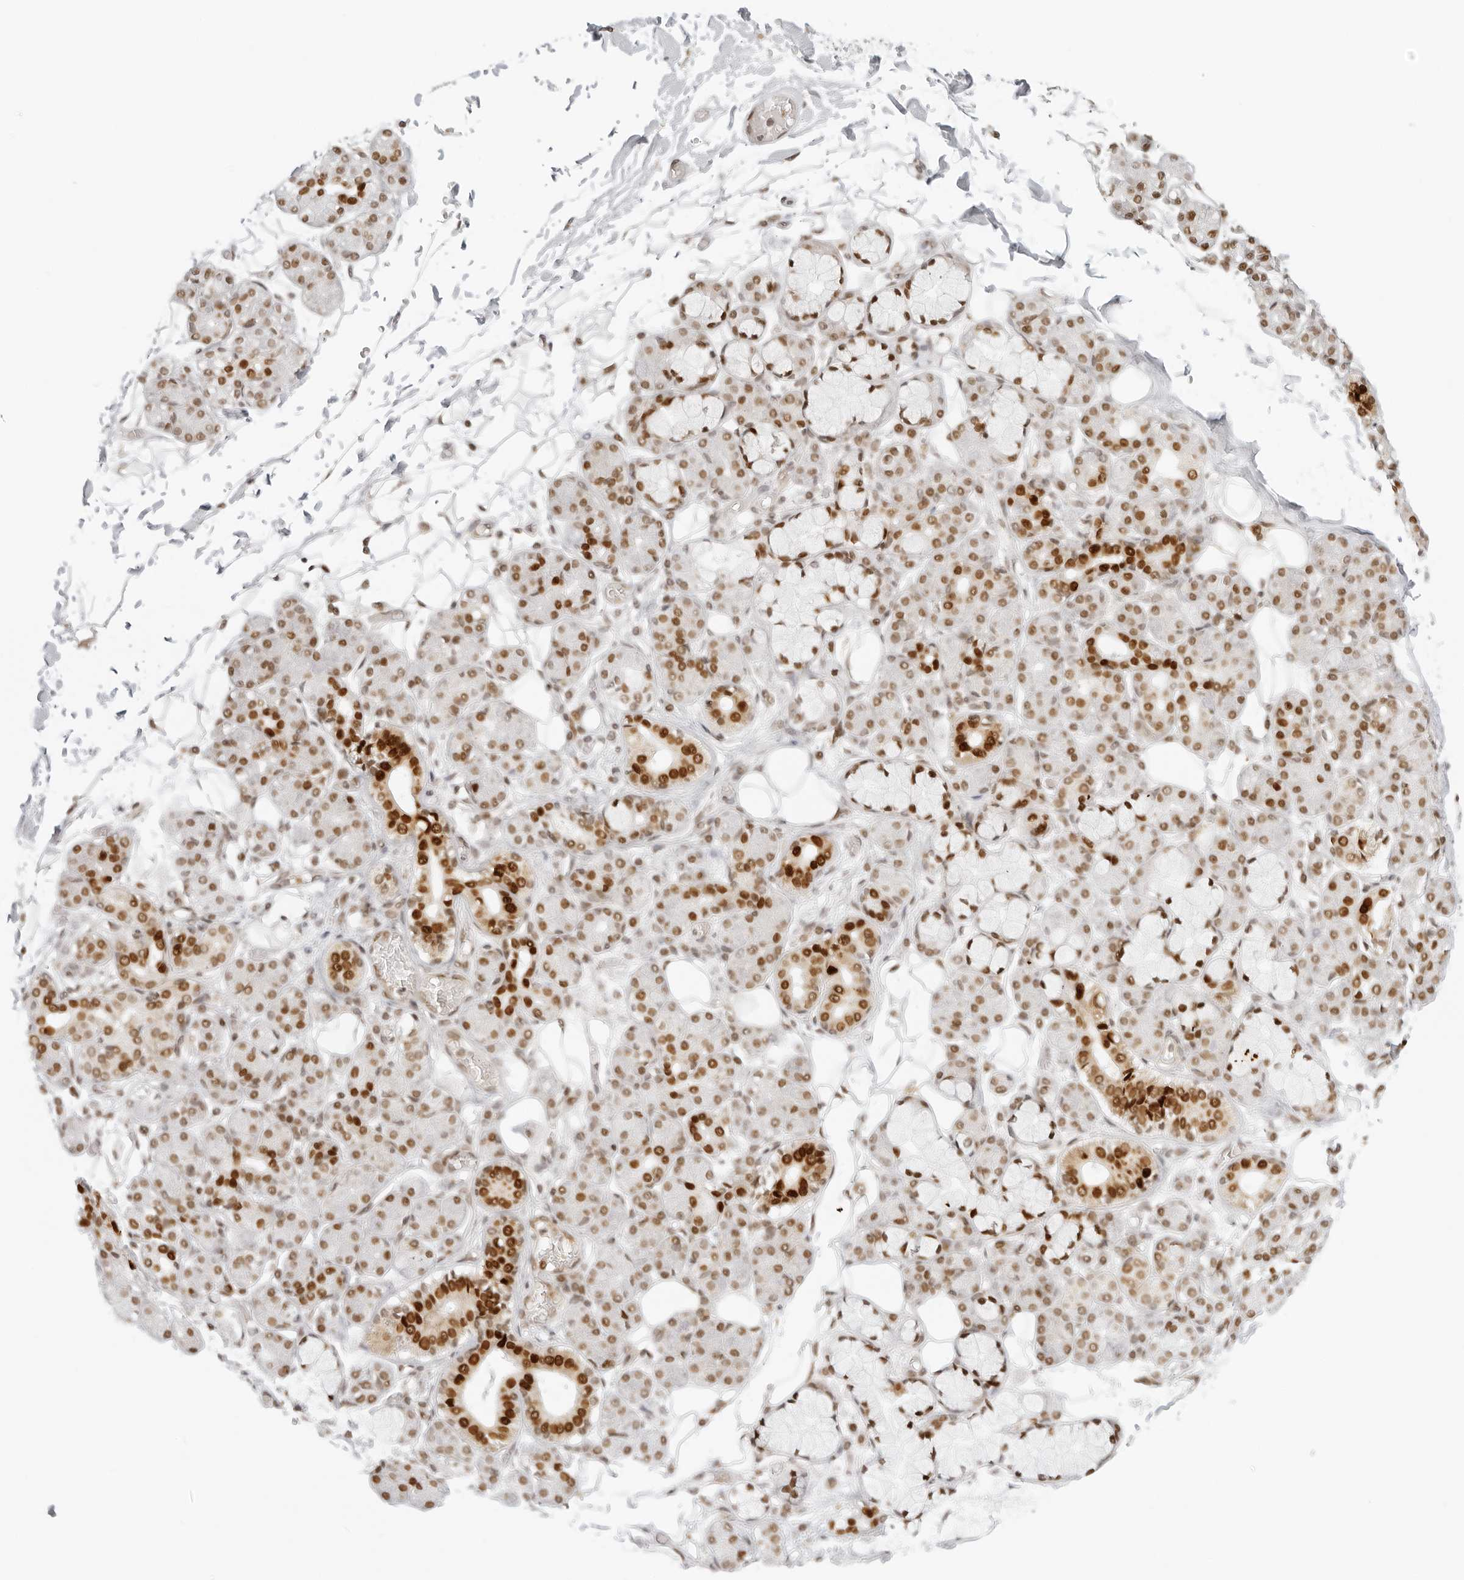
{"staining": {"intensity": "strong", "quantity": "25%-75%", "location": "nuclear"}, "tissue": "salivary gland", "cell_type": "Glandular cells", "image_type": "normal", "snomed": [{"axis": "morphology", "description": "Normal tissue, NOS"}, {"axis": "topography", "description": "Salivary gland"}], "caption": "The image reveals immunohistochemical staining of unremarkable salivary gland. There is strong nuclear staining is present in about 25%-75% of glandular cells. The protein of interest is shown in brown color, while the nuclei are stained blue.", "gene": "RCC1", "patient": {"sex": "male", "age": 63}}